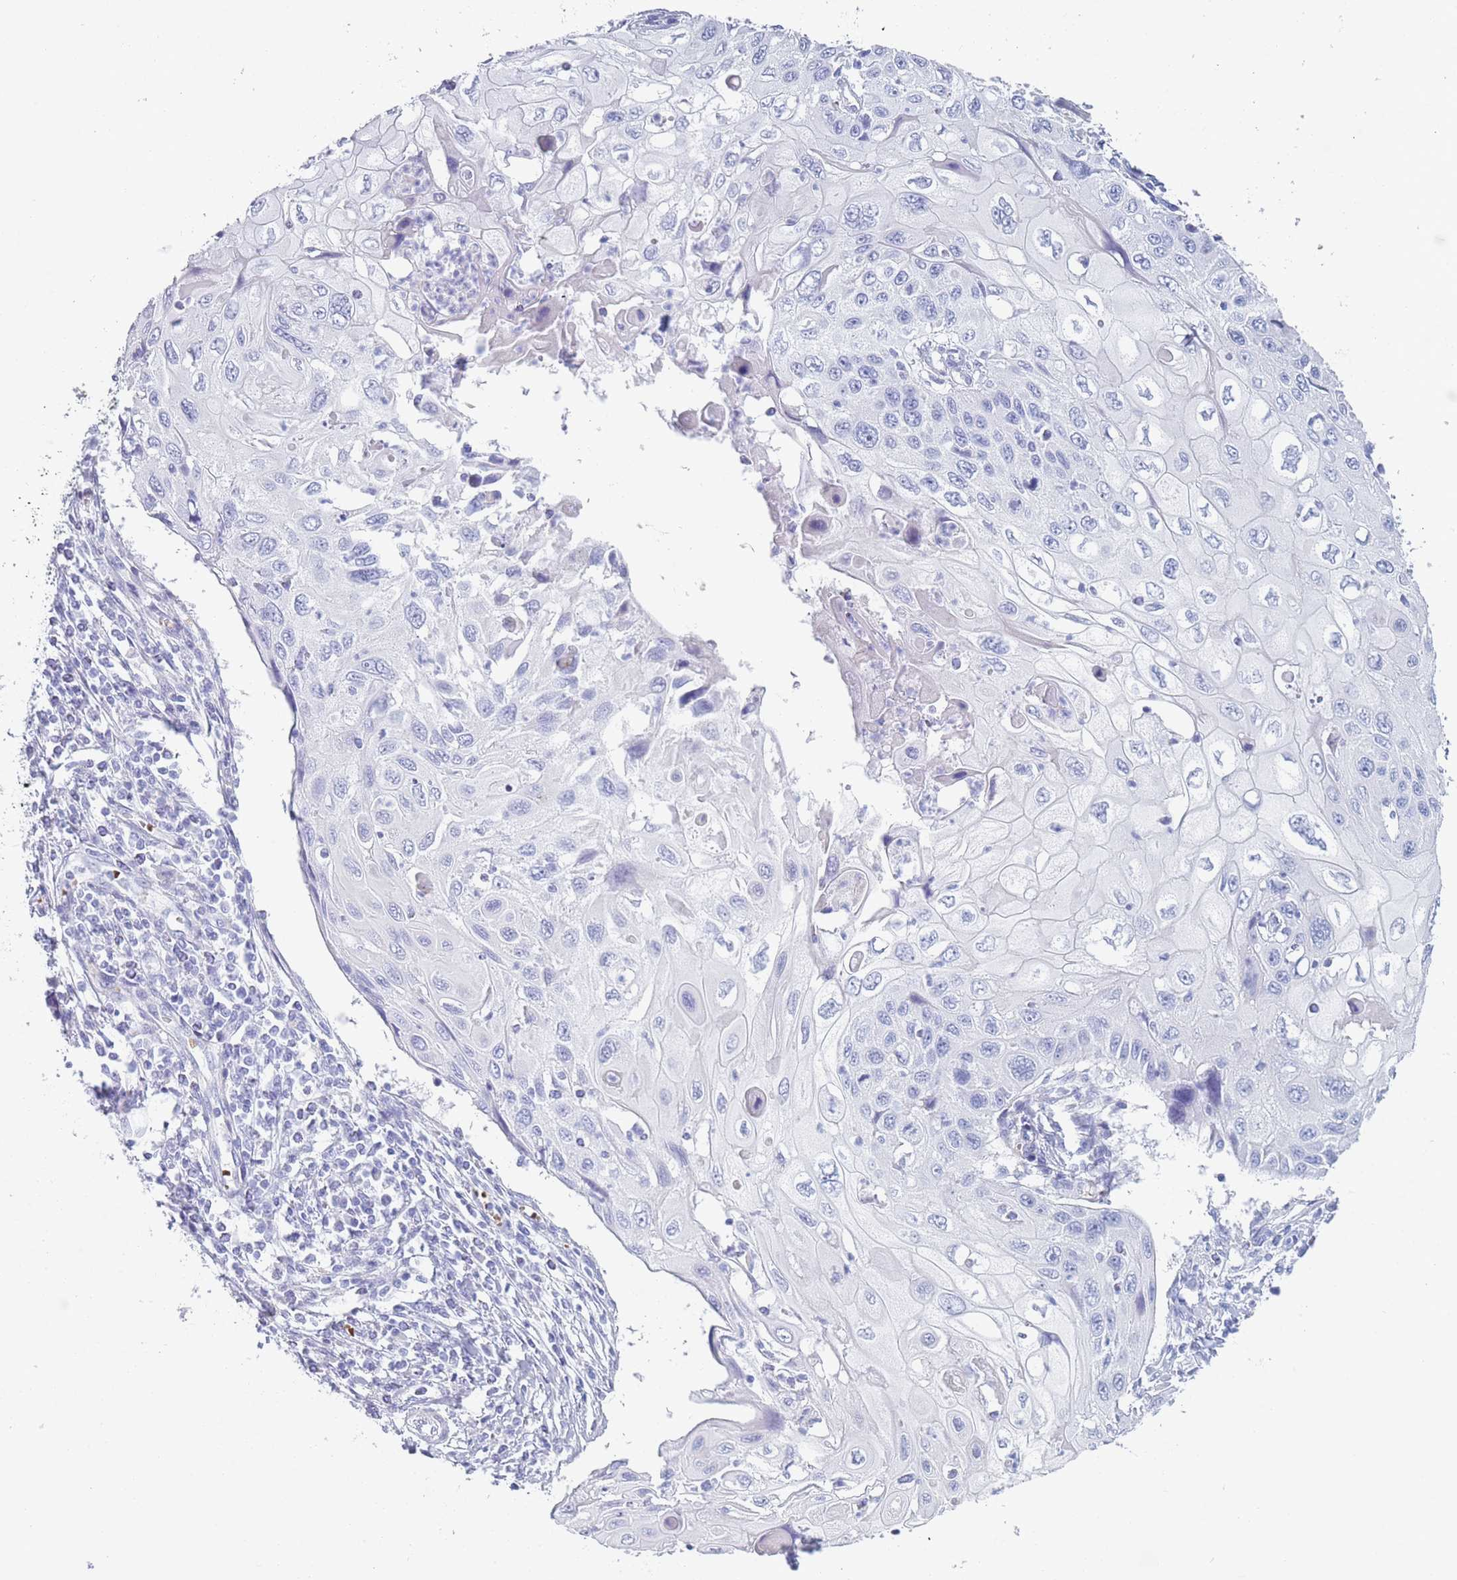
{"staining": {"intensity": "negative", "quantity": "none", "location": "none"}, "tissue": "cervical cancer", "cell_type": "Tumor cells", "image_type": "cancer", "snomed": [{"axis": "morphology", "description": "Squamous cell carcinoma, NOS"}, {"axis": "topography", "description": "Cervix"}], "caption": "A high-resolution image shows immunohistochemistry staining of cervical cancer, which reveals no significant positivity in tumor cells. (IHC, brightfield microscopy, high magnification).", "gene": "OR5D16", "patient": {"sex": "female", "age": 70}}